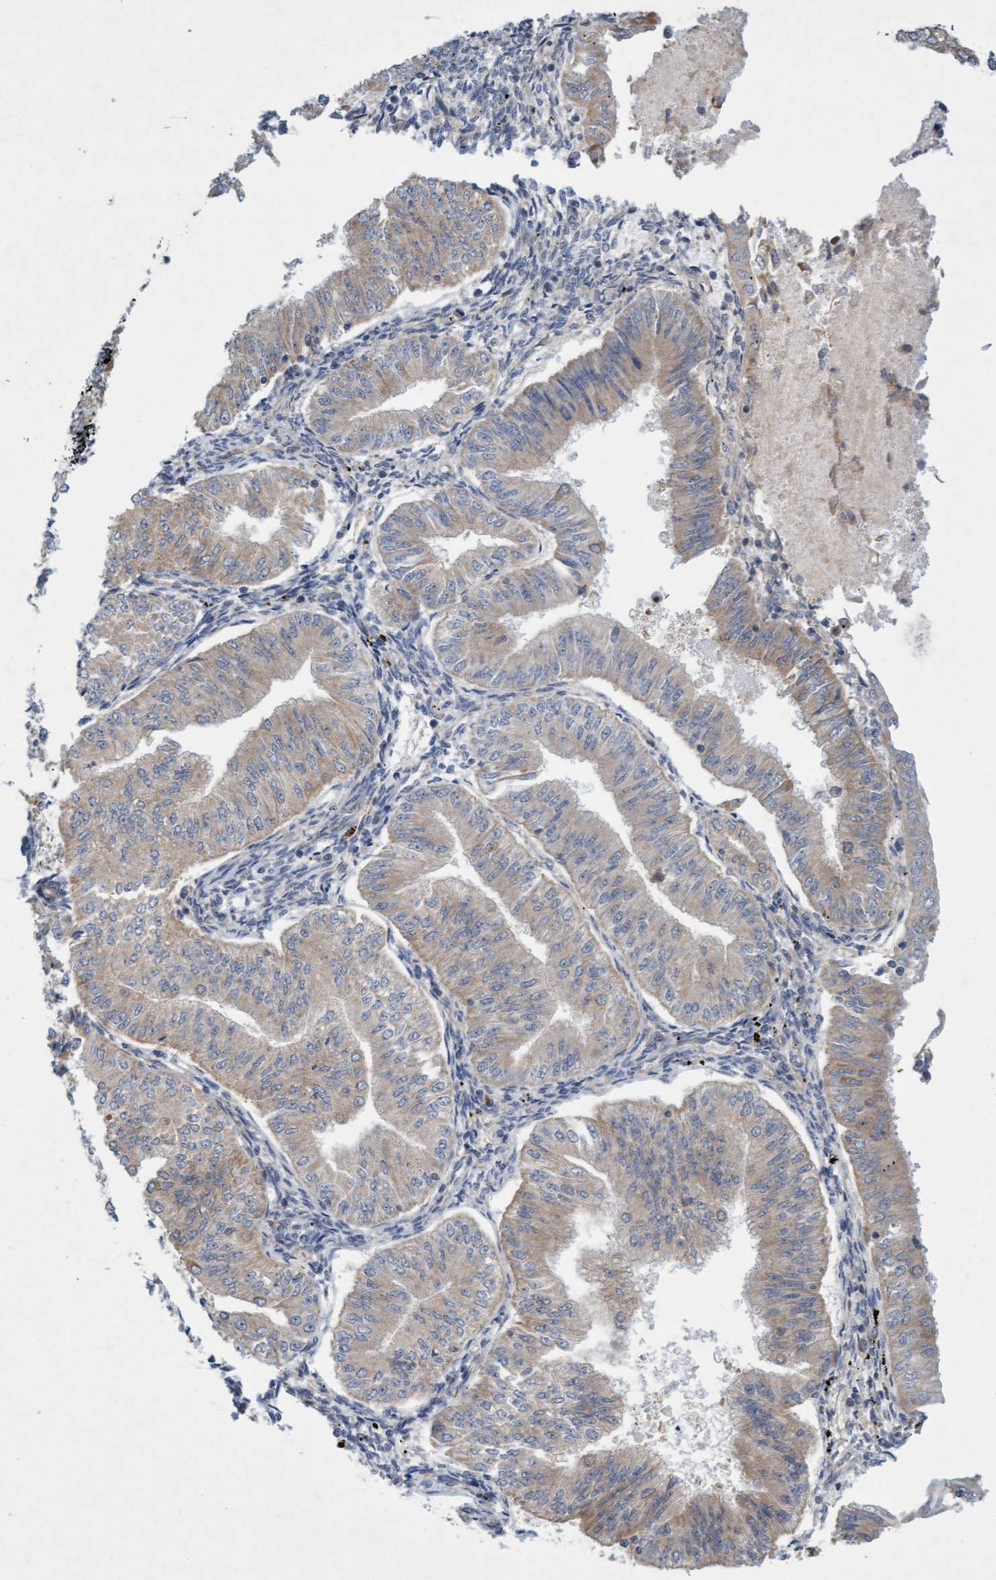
{"staining": {"intensity": "weak", "quantity": ">75%", "location": "cytoplasmic/membranous"}, "tissue": "endometrial cancer", "cell_type": "Tumor cells", "image_type": "cancer", "snomed": [{"axis": "morphology", "description": "Normal tissue, NOS"}, {"axis": "morphology", "description": "Adenocarcinoma, NOS"}, {"axis": "topography", "description": "Endometrium"}], "caption": "Endometrial adenocarcinoma was stained to show a protein in brown. There is low levels of weak cytoplasmic/membranous staining in approximately >75% of tumor cells.", "gene": "DDHD2", "patient": {"sex": "female", "age": 53}}